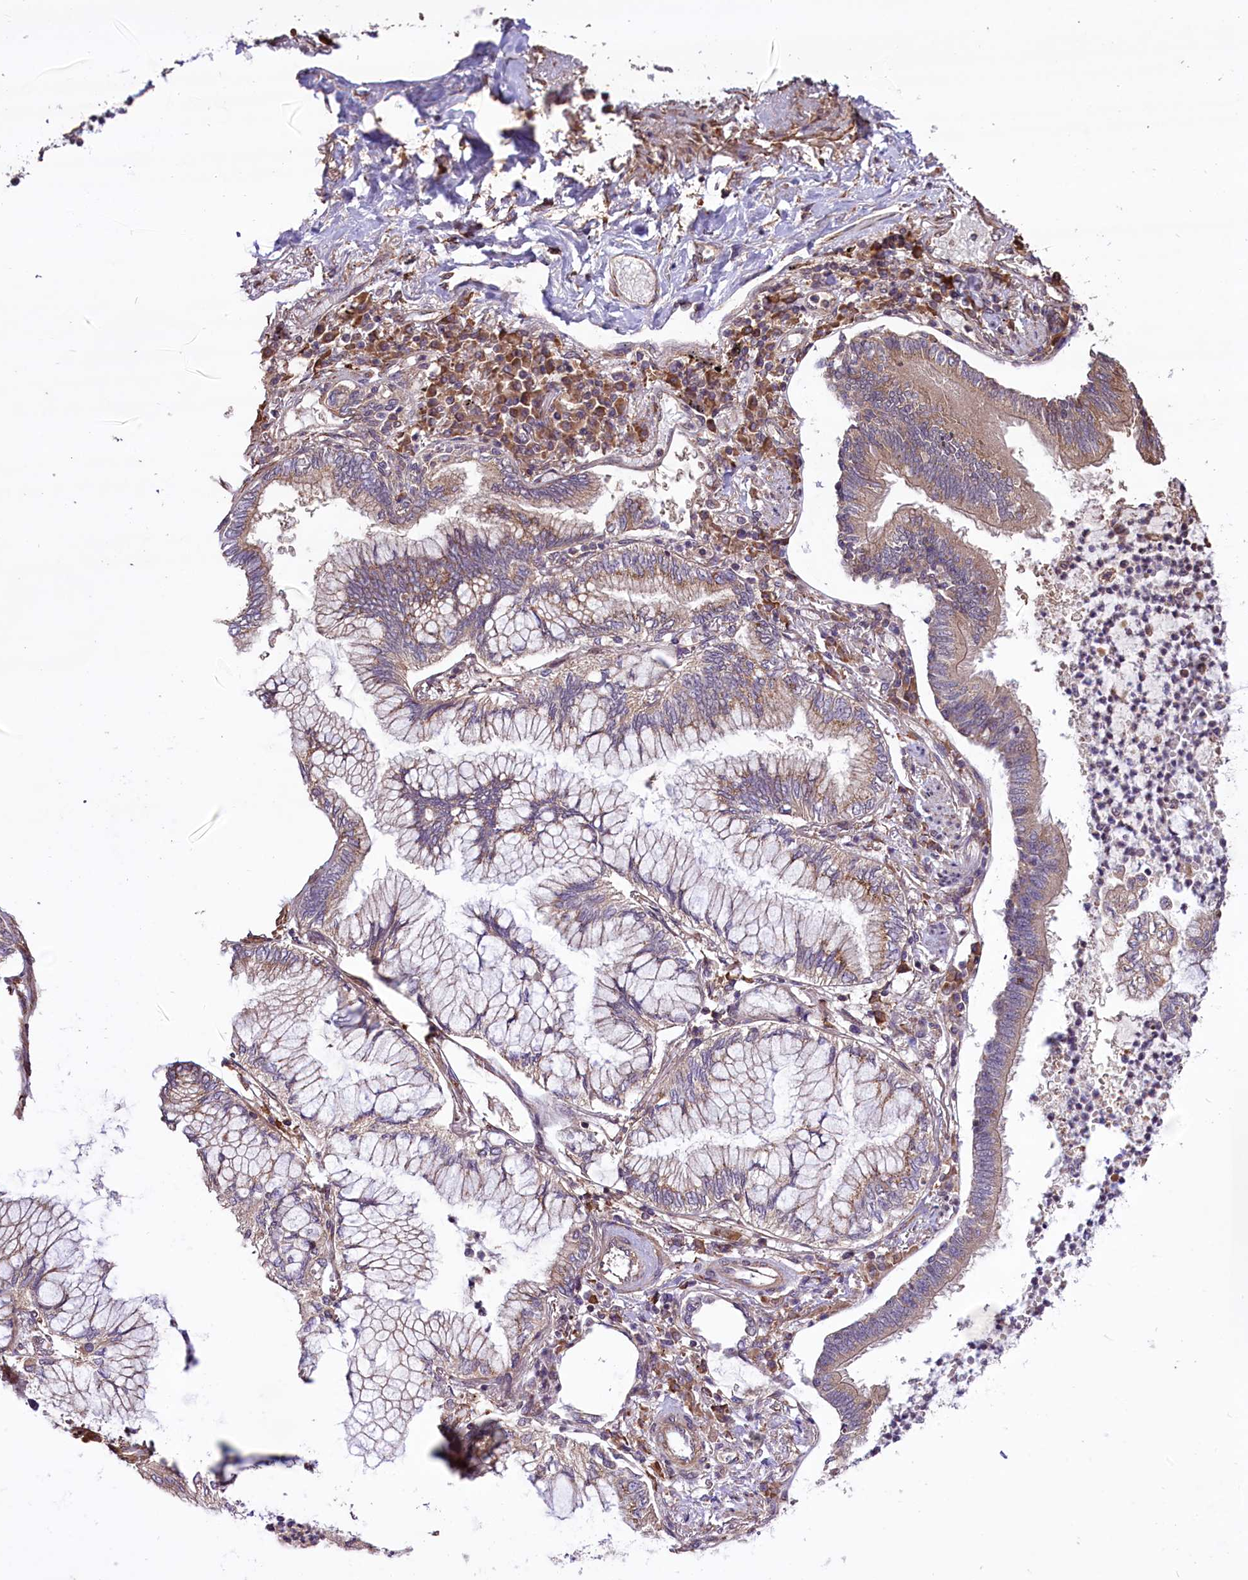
{"staining": {"intensity": "moderate", "quantity": "25%-75%", "location": "cytoplasmic/membranous"}, "tissue": "lung cancer", "cell_type": "Tumor cells", "image_type": "cancer", "snomed": [{"axis": "morphology", "description": "Adenocarcinoma, NOS"}, {"axis": "topography", "description": "Lung"}], "caption": "Protein expression analysis of lung cancer shows moderate cytoplasmic/membranous positivity in approximately 25%-75% of tumor cells.", "gene": "HDAC5", "patient": {"sex": "female", "age": 70}}